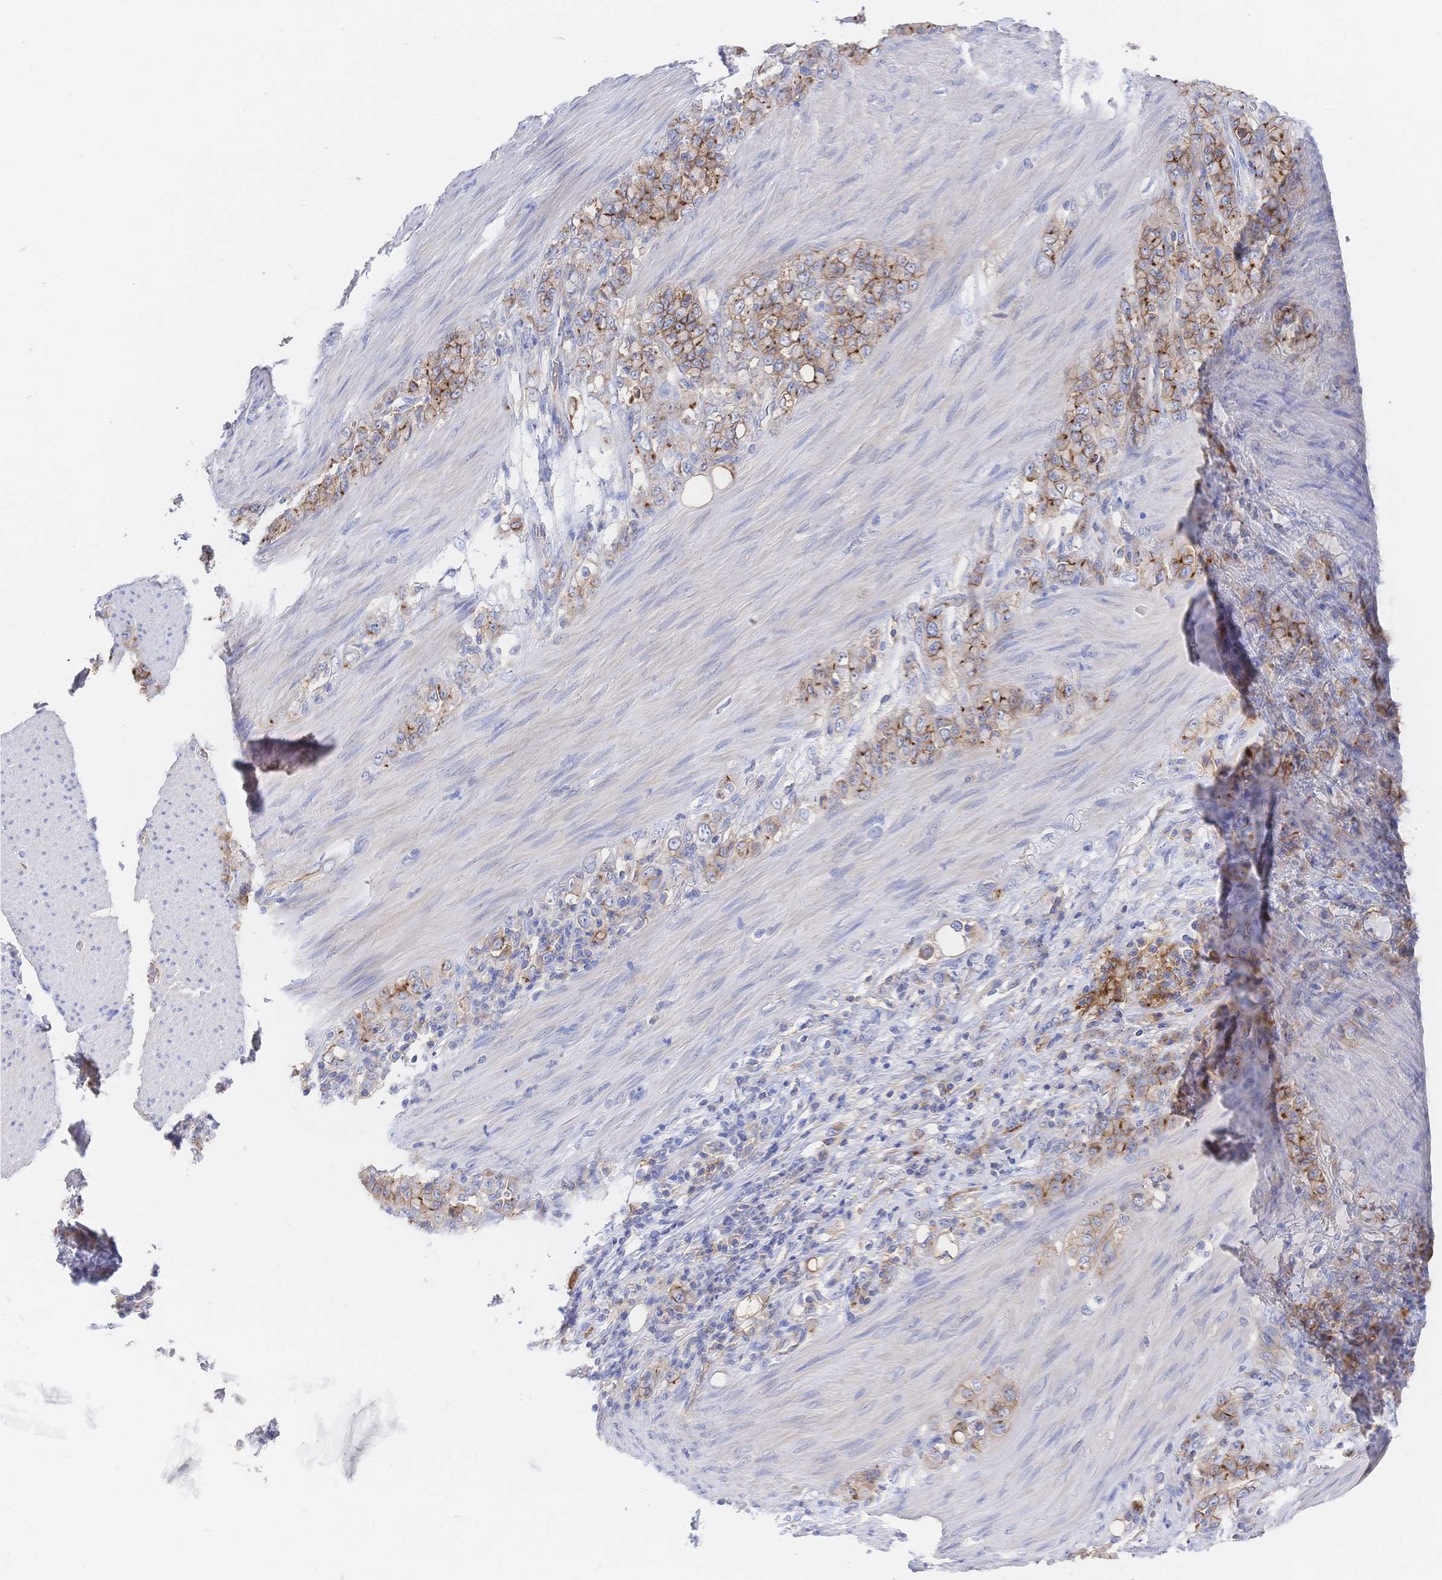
{"staining": {"intensity": "moderate", "quantity": ">75%", "location": "cytoplasmic/membranous"}, "tissue": "stomach cancer", "cell_type": "Tumor cells", "image_type": "cancer", "snomed": [{"axis": "morphology", "description": "Normal tissue, NOS"}, {"axis": "morphology", "description": "Adenocarcinoma, NOS"}, {"axis": "topography", "description": "Stomach"}], "caption": "The image exhibits a brown stain indicating the presence of a protein in the cytoplasmic/membranous of tumor cells in stomach cancer. (Brightfield microscopy of DAB IHC at high magnification).", "gene": "F11R", "patient": {"sex": "female", "age": 79}}